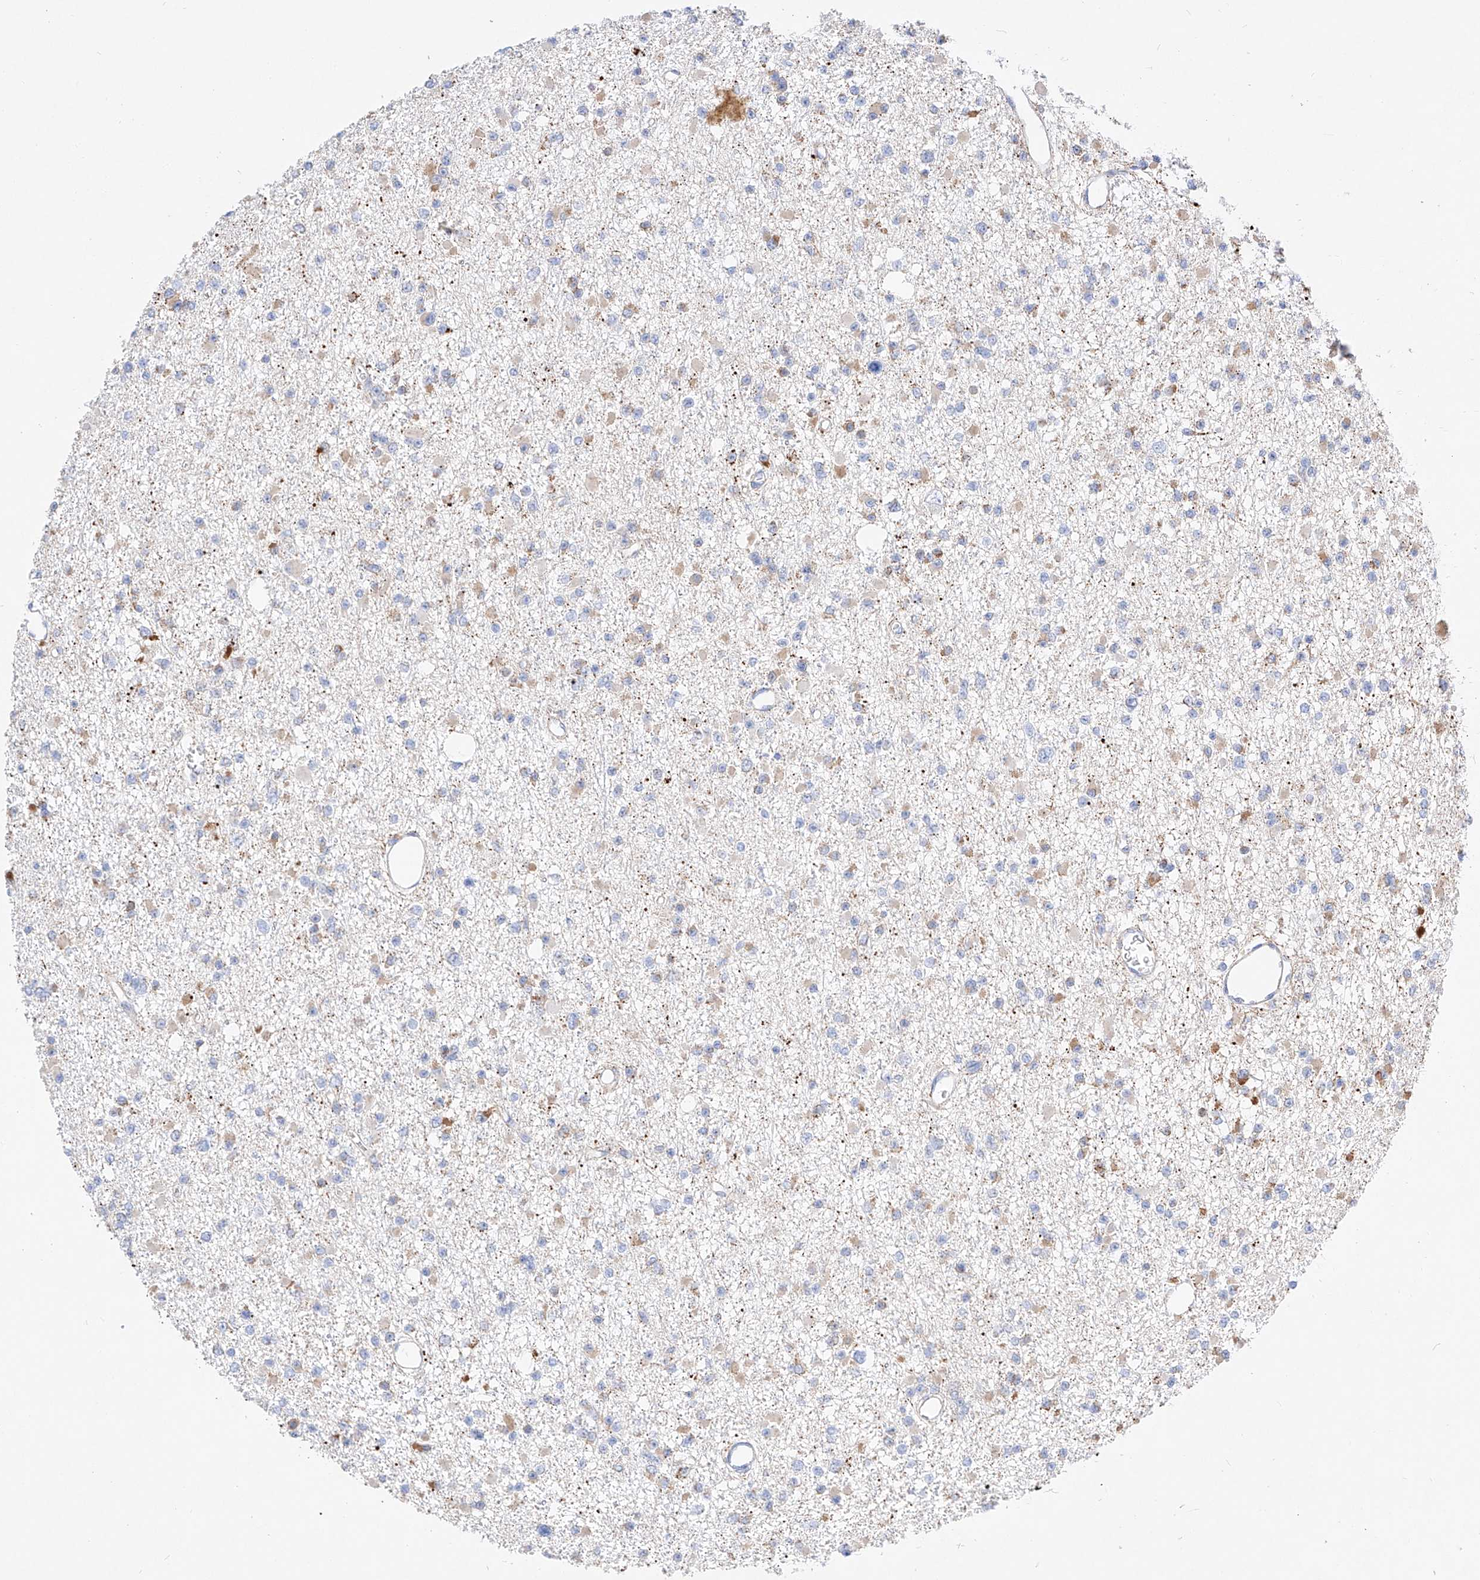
{"staining": {"intensity": "negative", "quantity": "none", "location": "none"}, "tissue": "glioma", "cell_type": "Tumor cells", "image_type": "cancer", "snomed": [{"axis": "morphology", "description": "Glioma, malignant, Low grade"}, {"axis": "topography", "description": "Brain"}], "caption": "The photomicrograph displays no staining of tumor cells in glioma.", "gene": "C6orf62", "patient": {"sex": "female", "age": 22}}